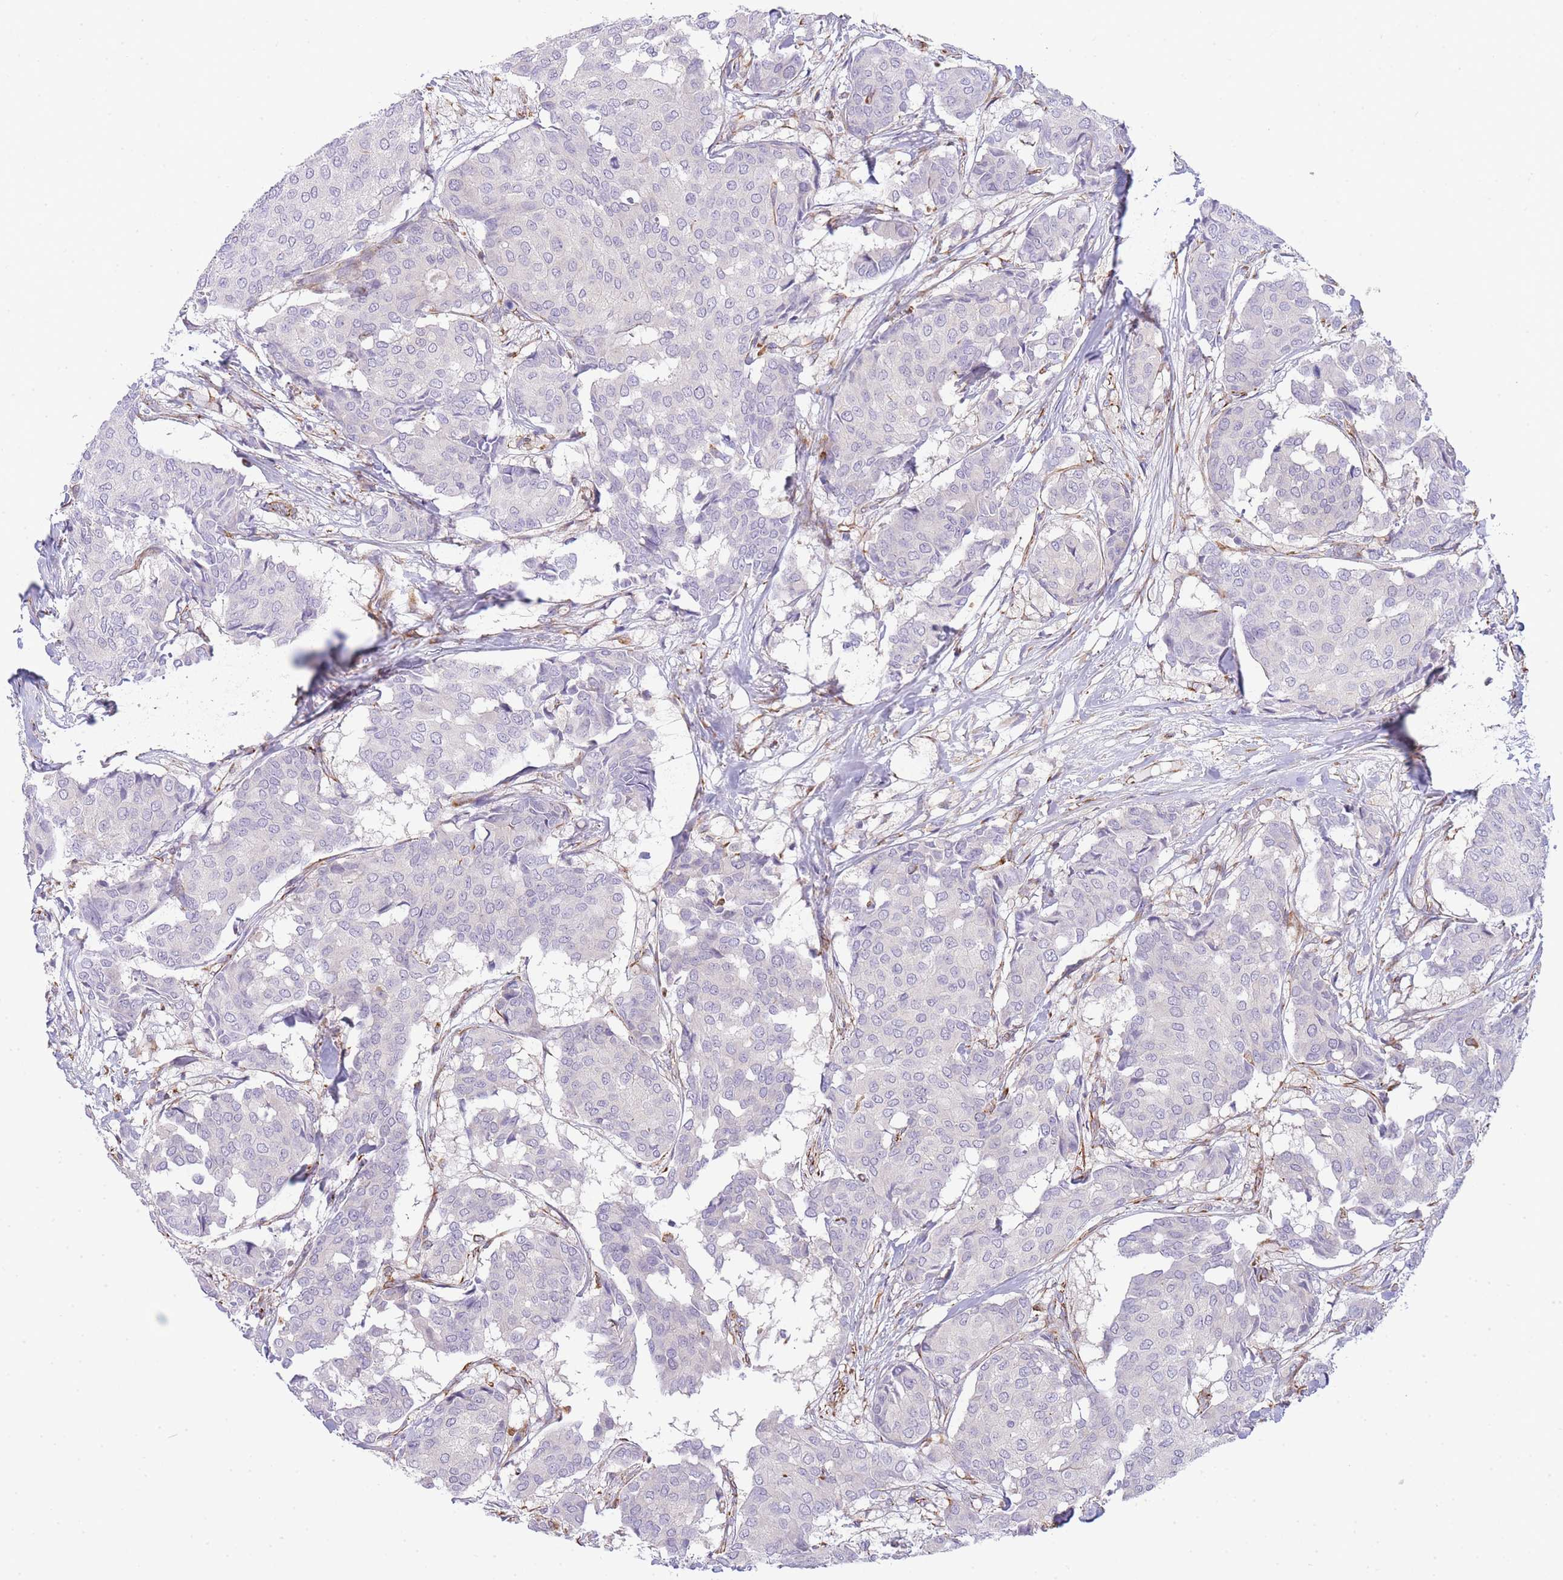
{"staining": {"intensity": "negative", "quantity": "none", "location": "none"}, "tissue": "breast cancer", "cell_type": "Tumor cells", "image_type": "cancer", "snomed": [{"axis": "morphology", "description": "Duct carcinoma"}, {"axis": "topography", "description": "Breast"}], "caption": "A high-resolution photomicrograph shows immunohistochemistry (IHC) staining of breast cancer (intraductal carcinoma), which reveals no significant expression in tumor cells.", "gene": "ECPAS", "patient": {"sex": "female", "age": 75}}